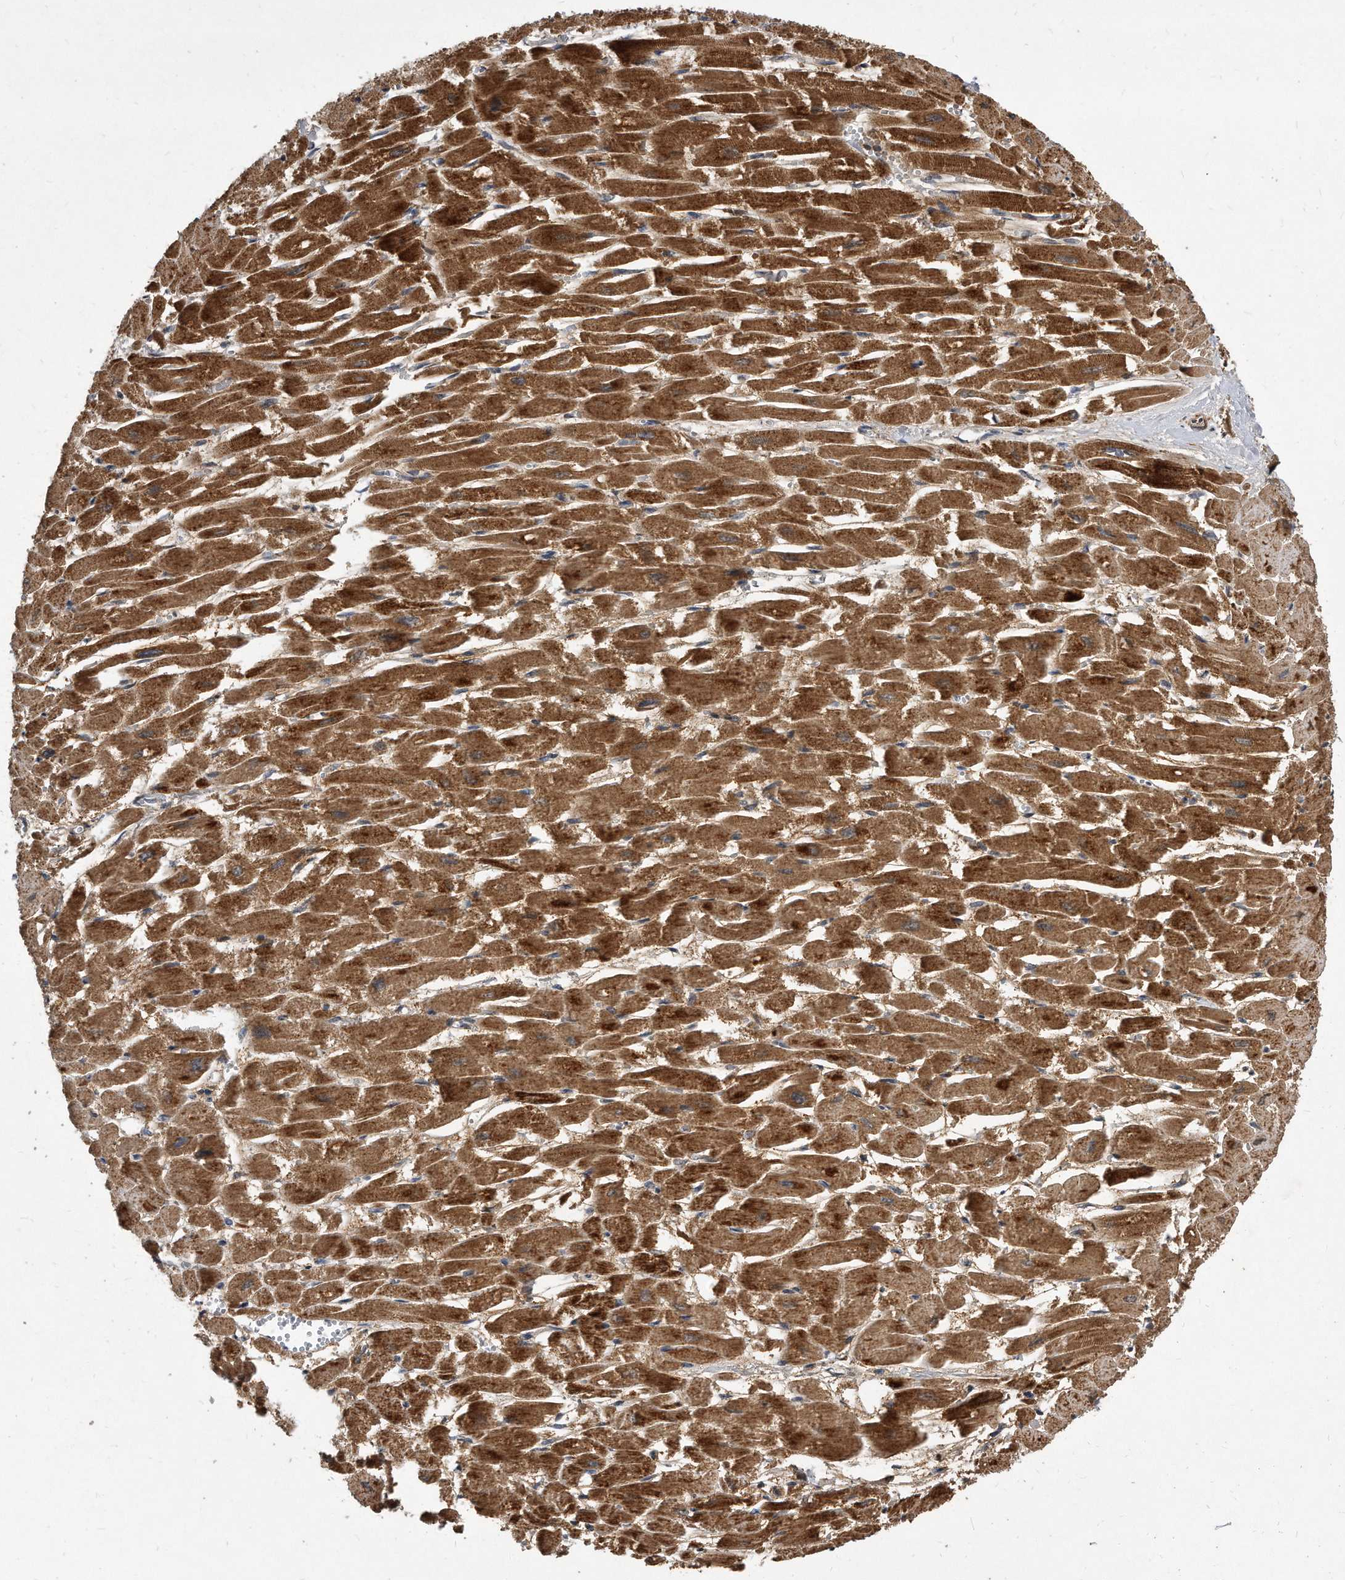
{"staining": {"intensity": "strong", "quantity": ">75%", "location": "cytoplasmic/membranous"}, "tissue": "heart muscle", "cell_type": "Cardiomyocytes", "image_type": "normal", "snomed": [{"axis": "morphology", "description": "Normal tissue, NOS"}, {"axis": "topography", "description": "Heart"}], "caption": "Strong cytoplasmic/membranous staining is appreciated in about >75% of cardiomyocytes in normal heart muscle. Immunohistochemistry (ihc) stains the protein in brown and the nuclei are stained blue.", "gene": "SOBP", "patient": {"sex": "male", "age": 54}}